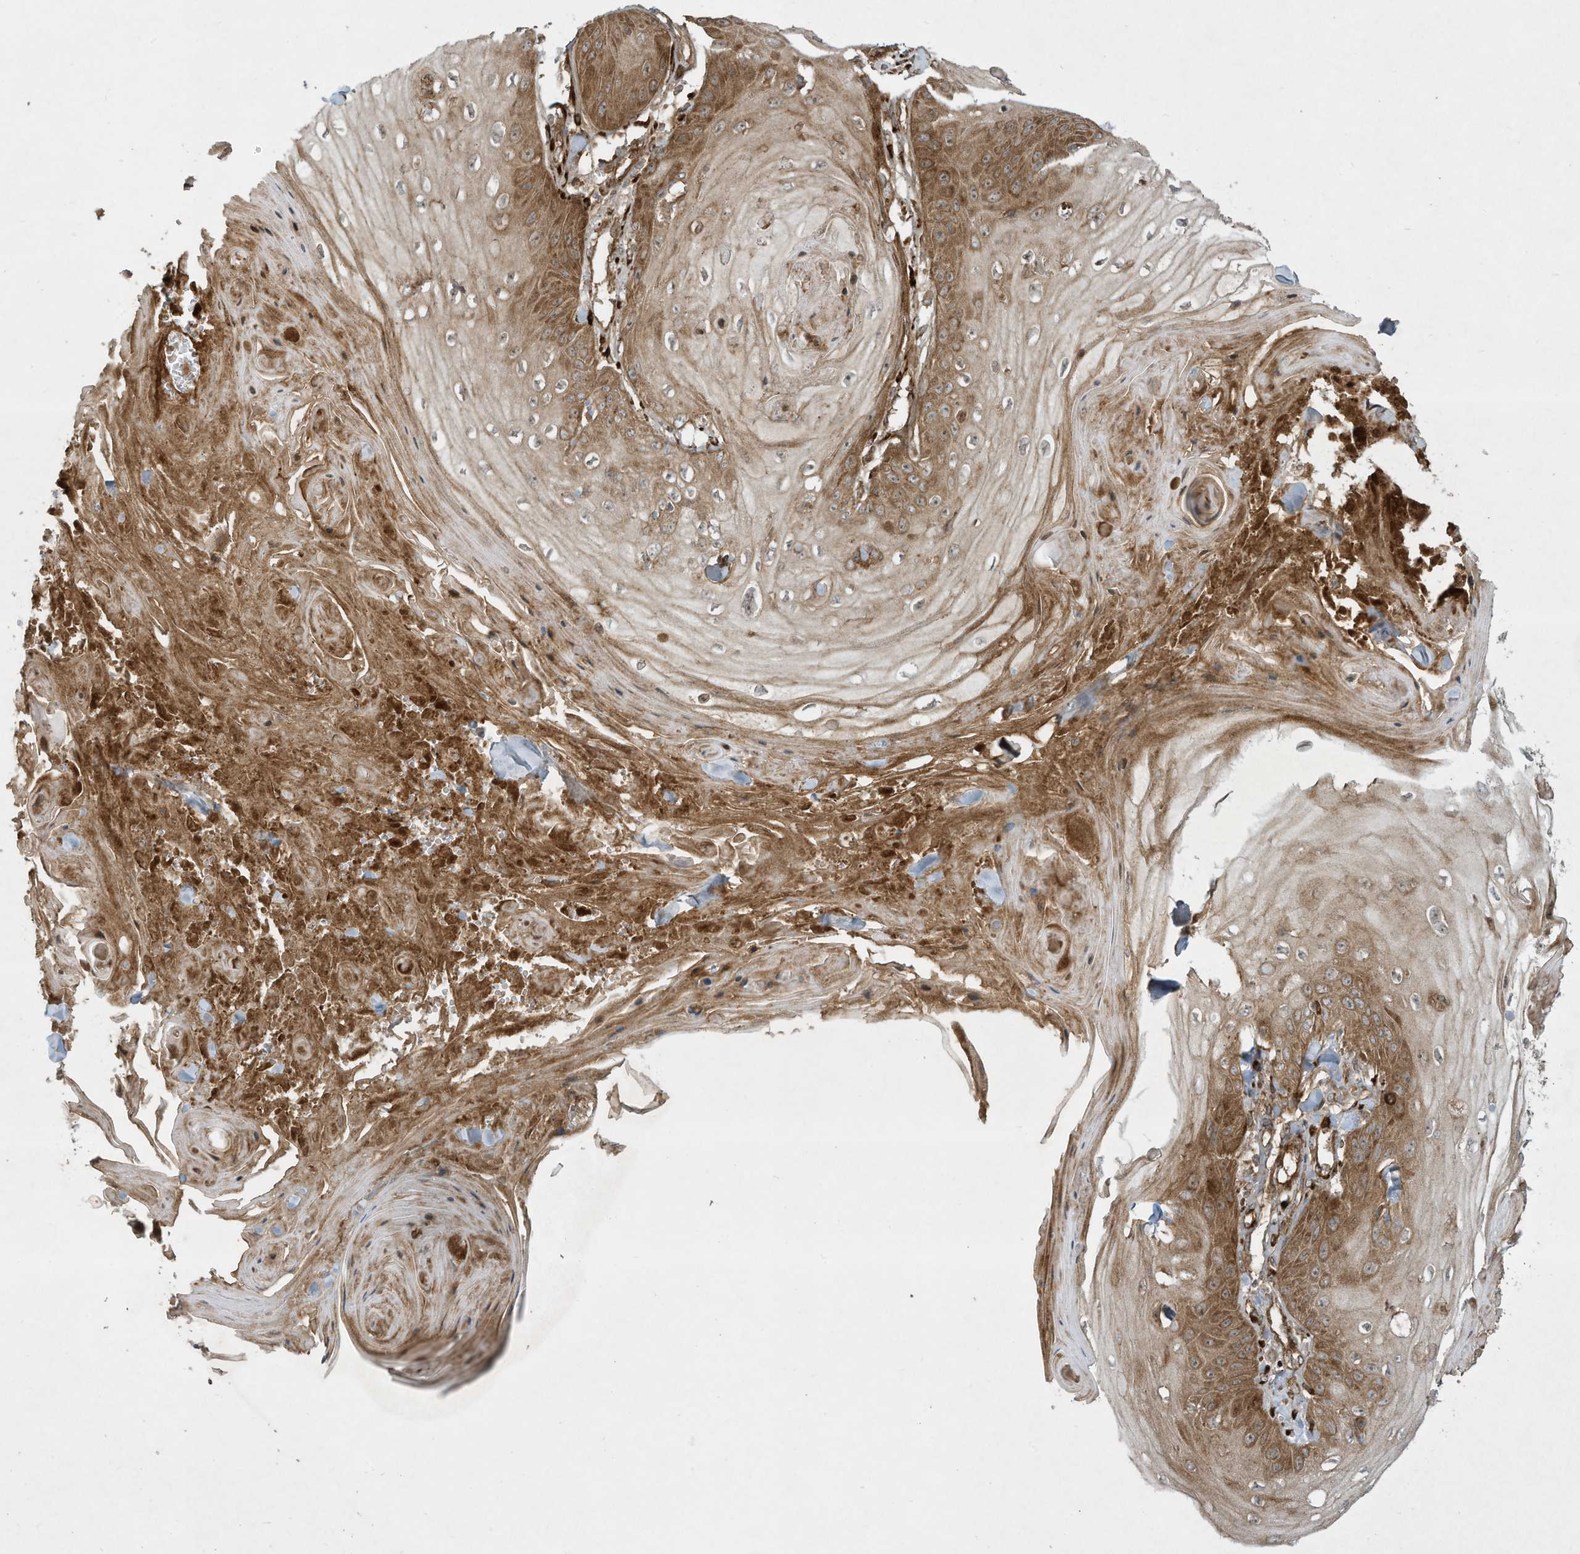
{"staining": {"intensity": "moderate", "quantity": ">75%", "location": "cytoplasmic/membranous"}, "tissue": "skin cancer", "cell_type": "Tumor cells", "image_type": "cancer", "snomed": [{"axis": "morphology", "description": "Squamous cell carcinoma, NOS"}, {"axis": "topography", "description": "Skin"}], "caption": "Tumor cells exhibit medium levels of moderate cytoplasmic/membranous expression in approximately >75% of cells in skin cancer. (Stains: DAB in brown, nuclei in blue, Microscopy: brightfield microscopy at high magnification).", "gene": "DDIT4", "patient": {"sex": "male", "age": 74}}